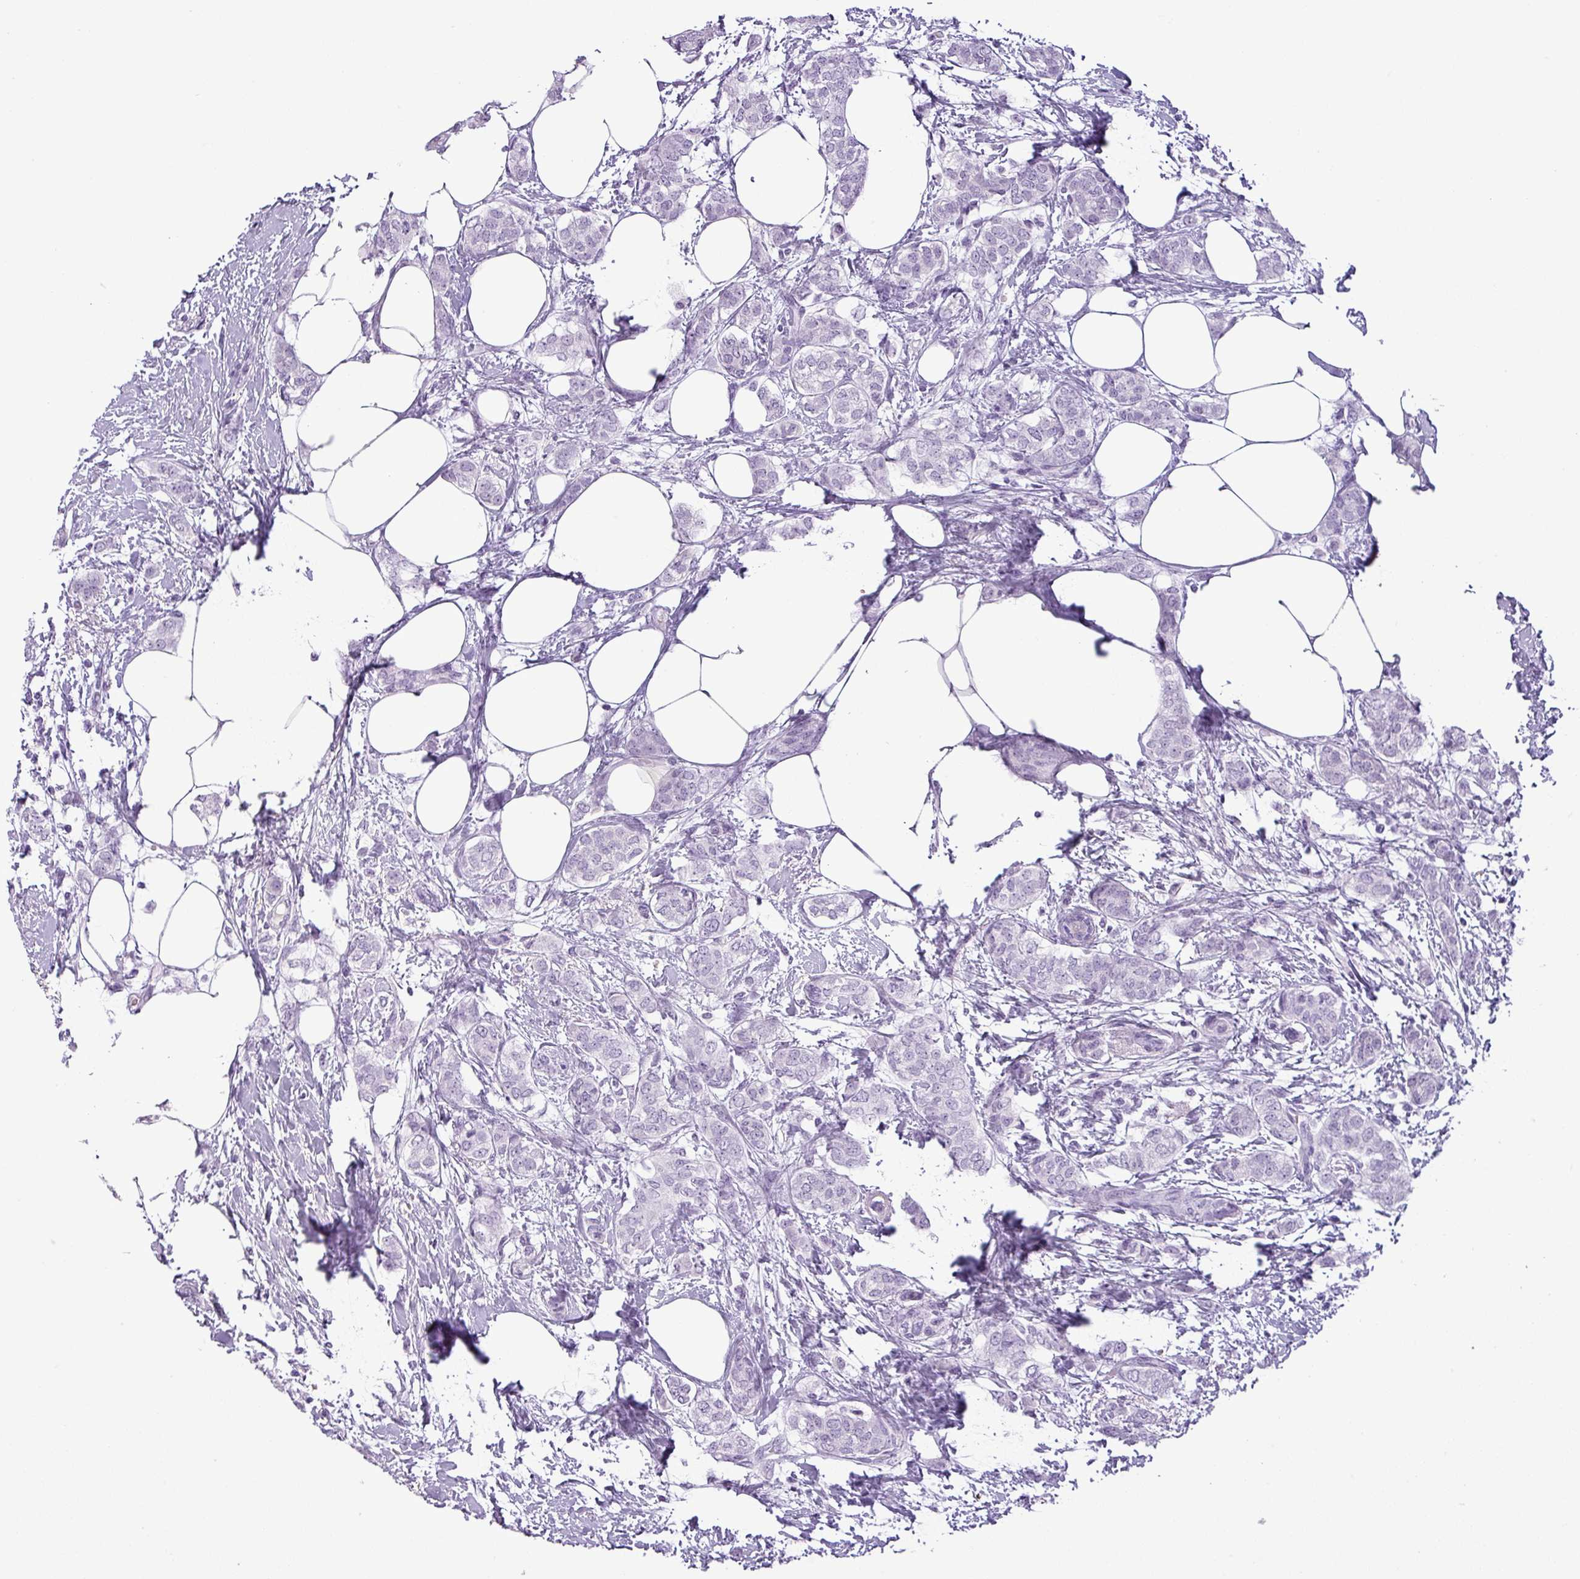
{"staining": {"intensity": "negative", "quantity": "none", "location": "none"}, "tissue": "breast cancer", "cell_type": "Tumor cells", "image_type": "cancer", "snomed": [{"axis": "morphology", "description": "Duct carcinoma"}, {"axis": "topography", "description": "Breast"}], "caption": "This micrograph is of breast invasive ductal carcinoma stained with immunohistochemistry (IHC) to label a protein in brown with the nuclei are counter-stained blue. There is no expression in tumor cells. (DAB (3,3'-diaminobenzidine) IHC, high magnification).", "gene": "CDH16", "patient": {"sex": "female", "age": 72}}